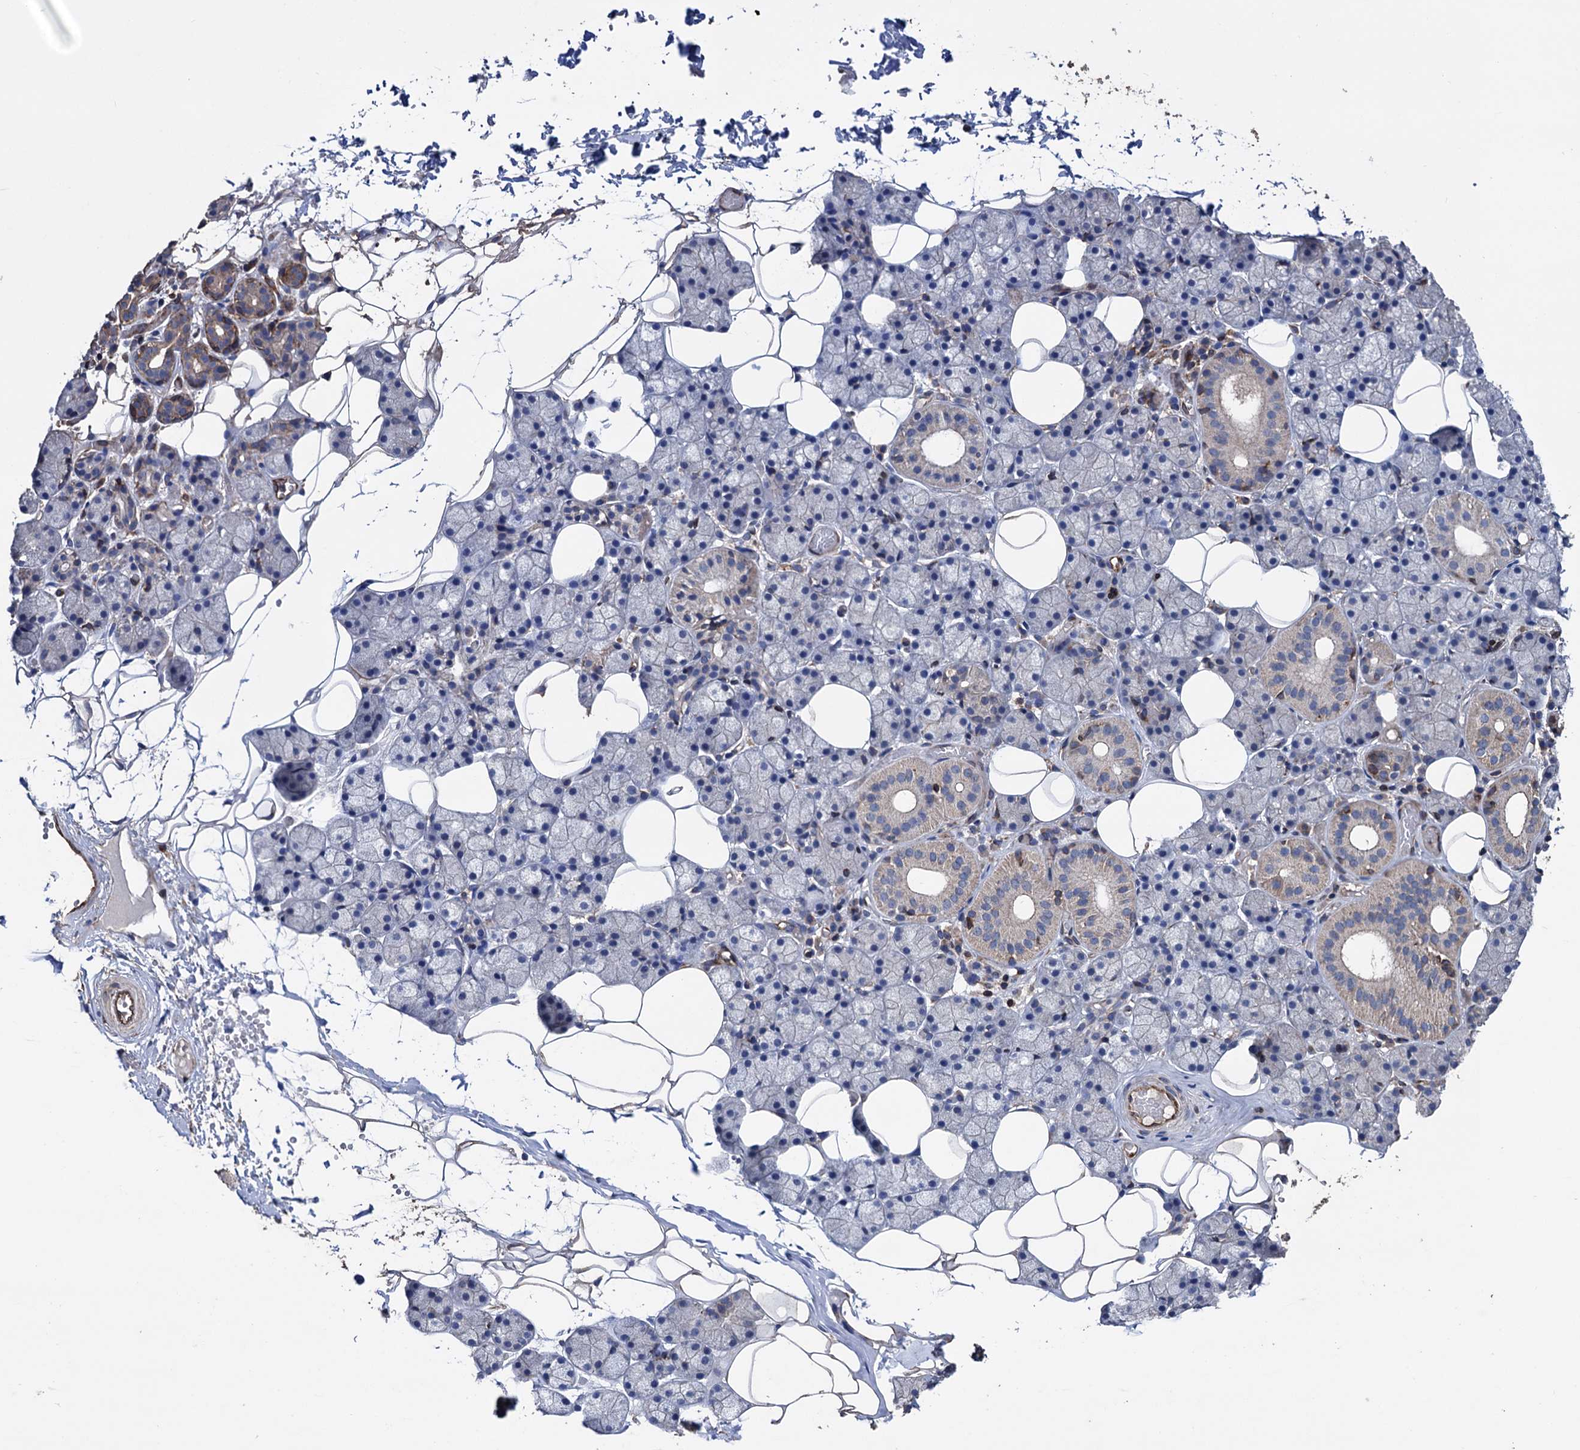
{"staining": {"intensity": "moderate", "quantity": "<25%", "location": "cytoplasmic/membranous"}, "tissue": "salivary gland", "cell_type": "Glandular cells", "image_type": "normal", "snomed": [{"axis": "morphology", "description": "Normal tissue, NOS"}, {"axis": "topography", "description": "Salivary gland"}], "caption": "Salivary gland stained for a protein demonstrates moderate cytoplasmic/membranous positivity in glandular cells. The staining was performed using DAB (3,3'-diaminobenzidine) to visualize the protein expression in brown, while the nuclei were stained in blue with hematoxylin (Magnification: 20x).", "gene": "STING1", "patient": {"sex": "female", "age": 33}}